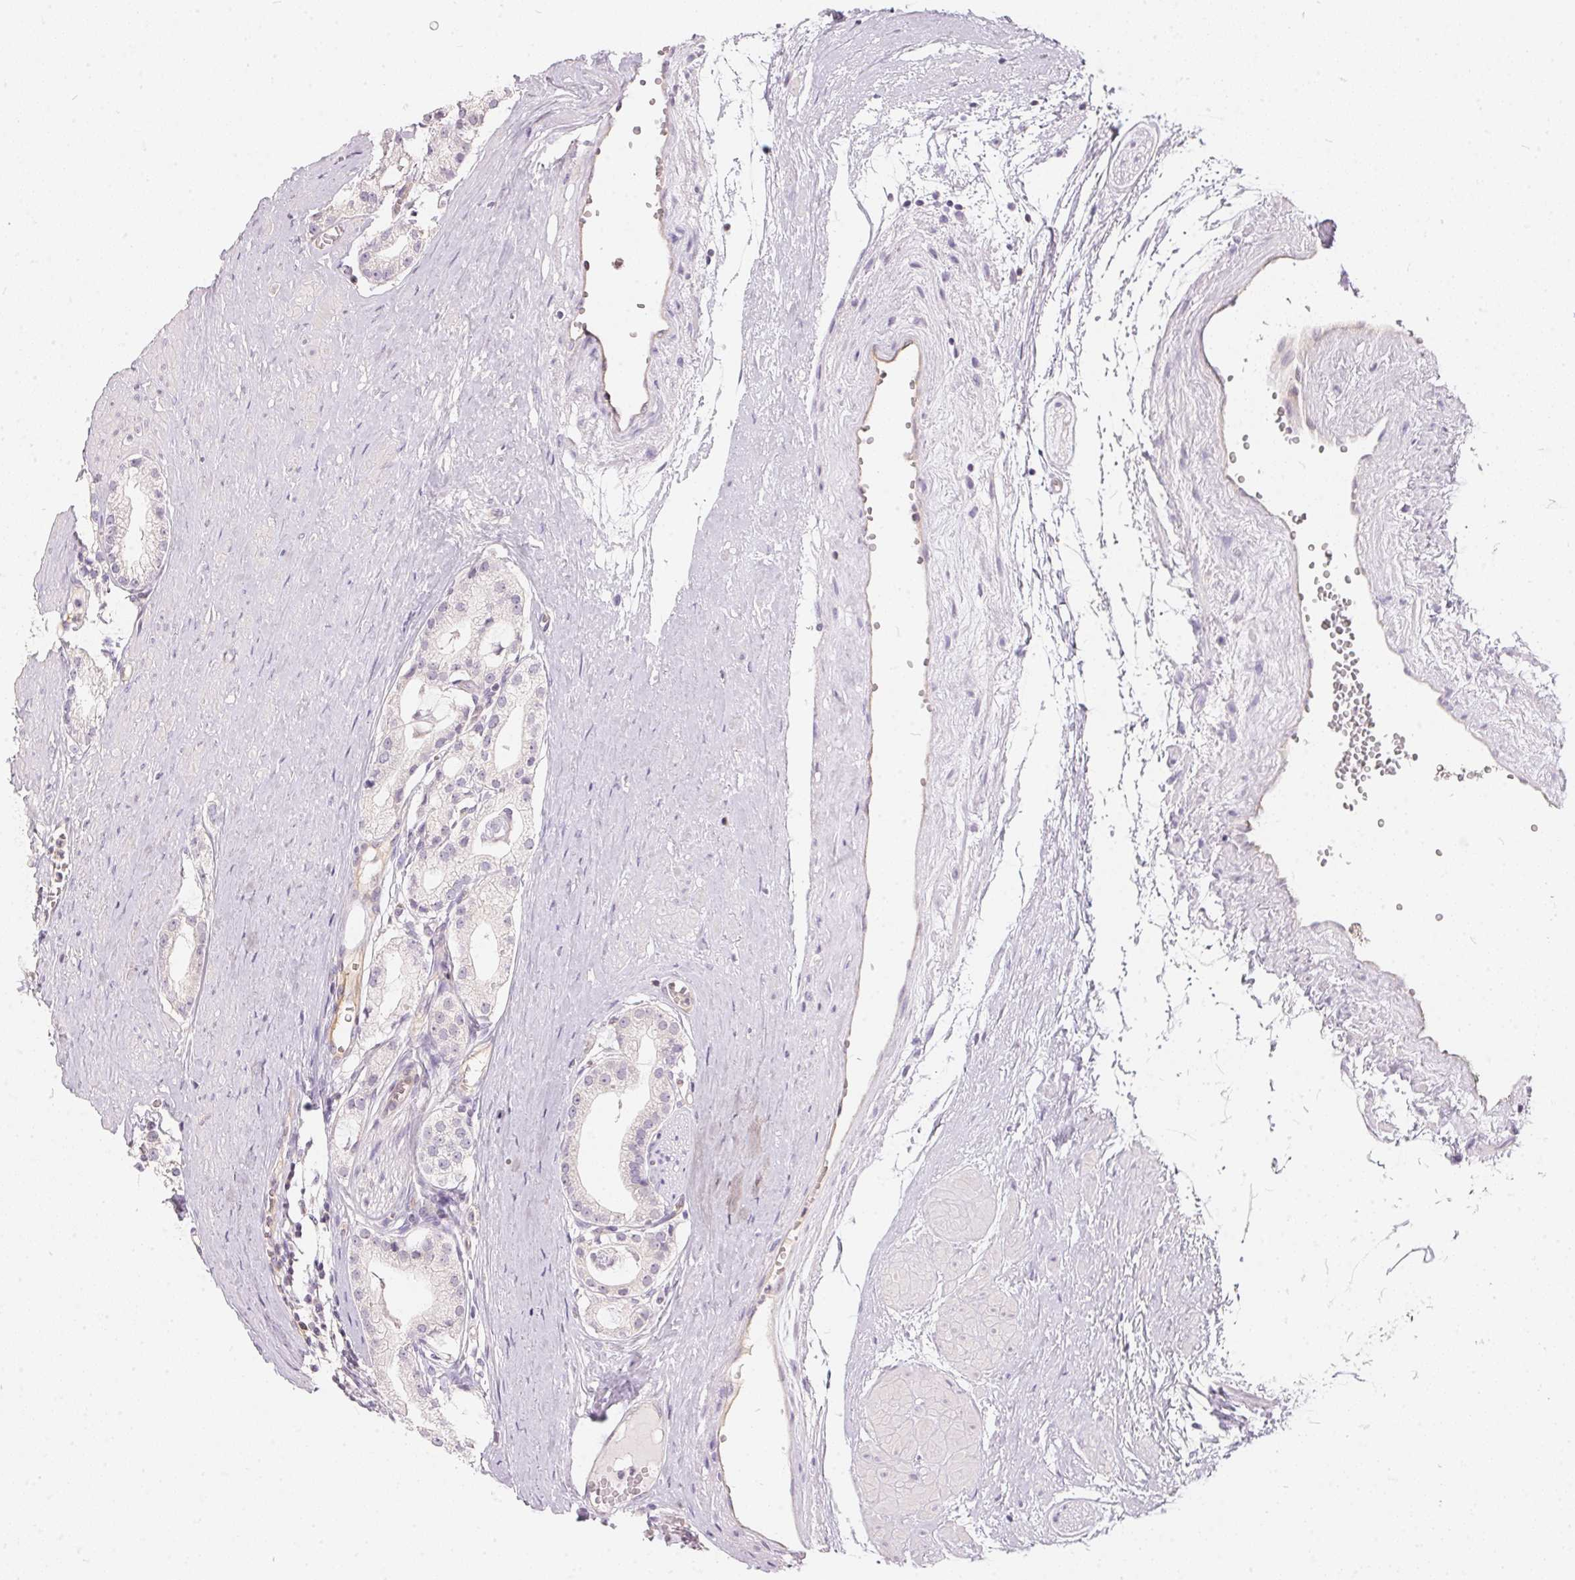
{"staining": {"intensity": "negative", "quantity": "none", "location": "none"}, "tissue": "prostate cancer", "cell_type": "Tumor cells", "image_type": "cancer", "snomed": [{"axis": "morphology", "description": "Adenocarcinoma, High grade"}, {"axis": "topography", "description": "Prostate"}], "caption": "Photomicrograph shows no protein positivity in tumor cells of prostate cancer tissue. Brightfield microscopy of IHC stained with DAB (brown) and hematoxylin (blue), captured at high magnification.", "gene": "BLMH", "patient": {"sex": "male", "age": 71}}